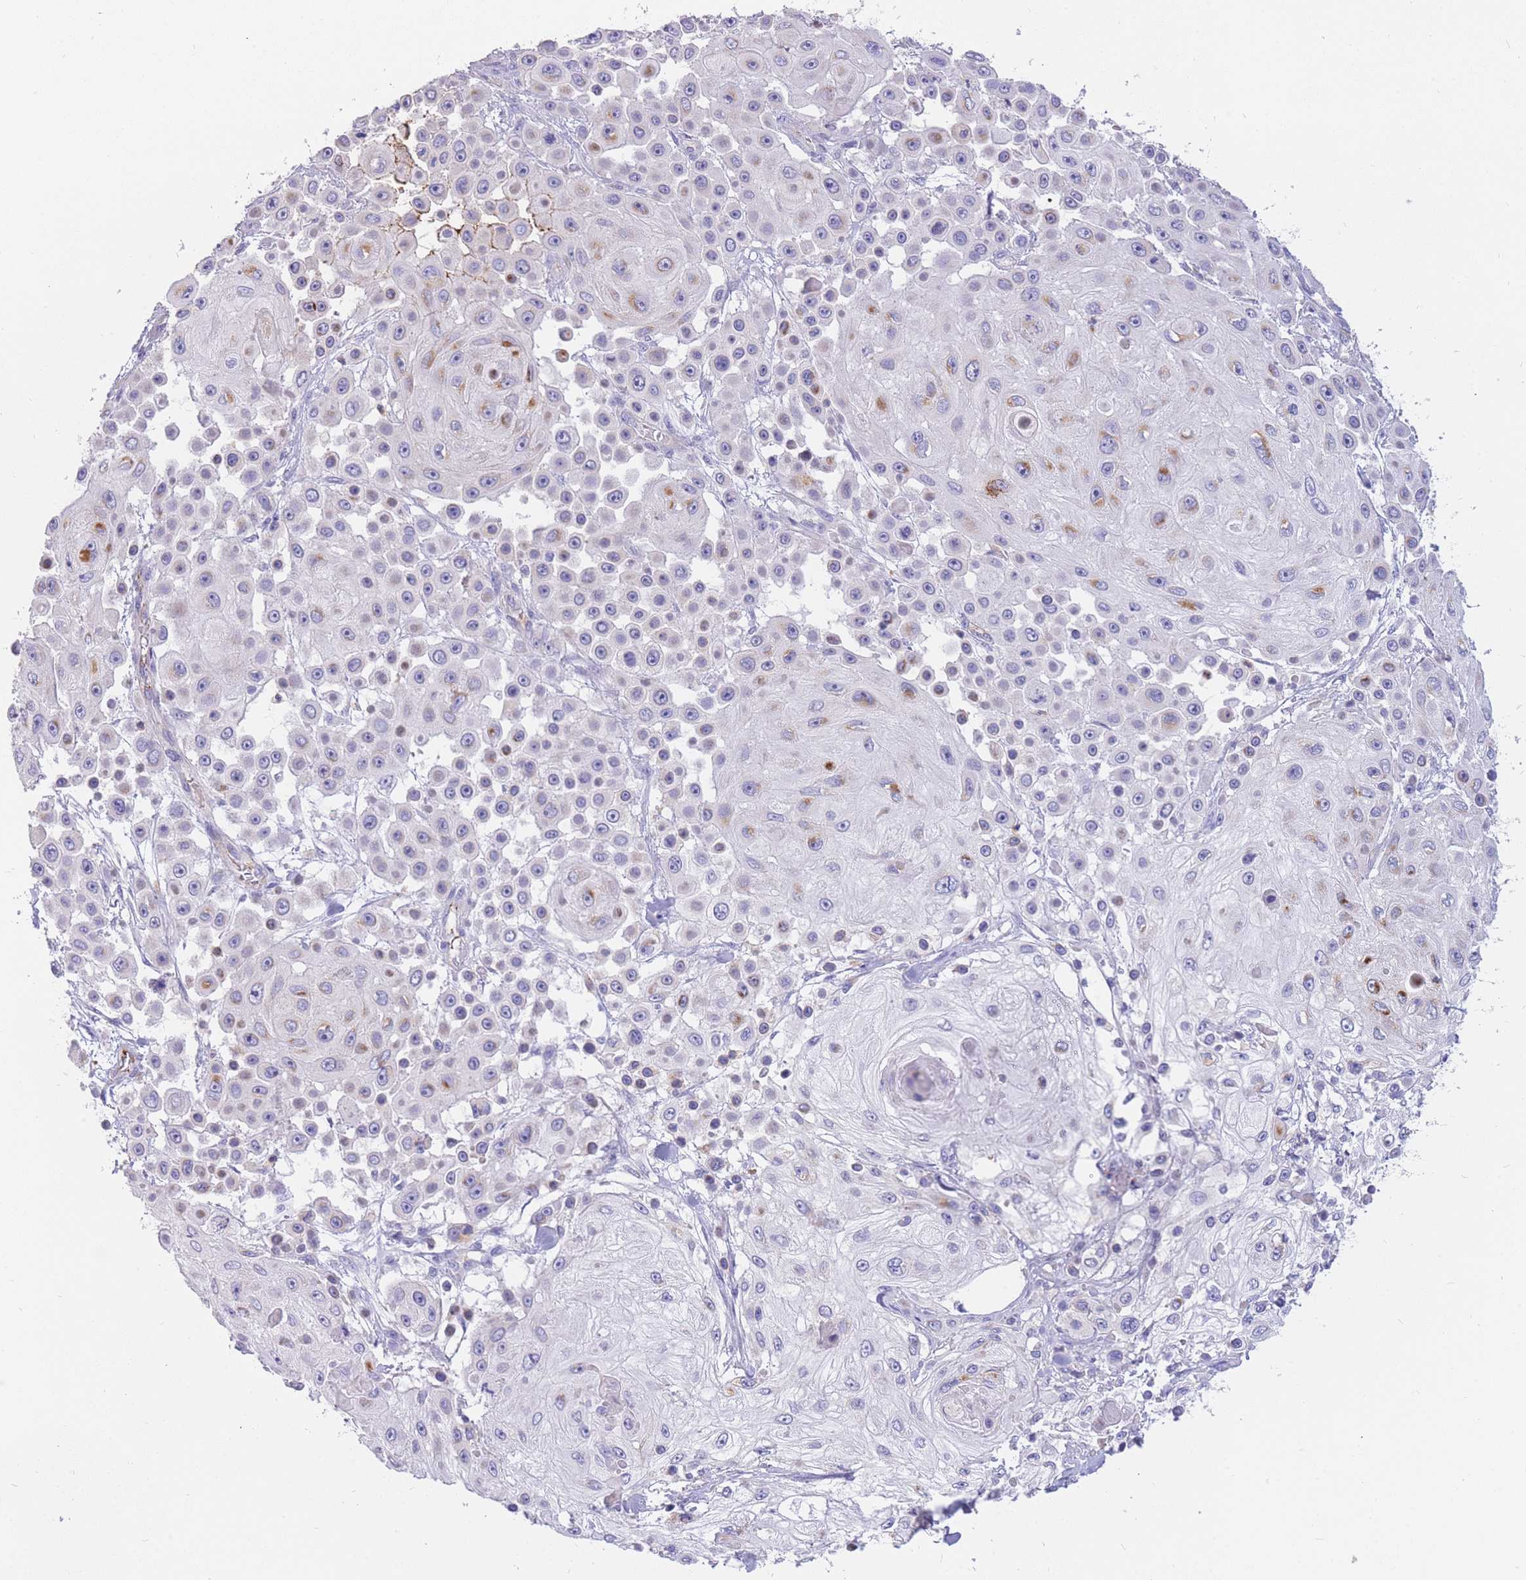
{"staining": {"intensity": "negative", "quantity": "none", "location": "none"}, "tissue": "skin cancer", "cell_type": "Tumor cells", "image_type": "cancer", "snomed": [{"axis": "morphology", "description": "Squamous cell carcinoma, NOS"}, {"axis": "topography", "description": "Skin"}], "caption": "Immunohistochemical staining of human skin cancer (squamous cell carcinoma) exhibits no significant staining in tumor cells.", "gene": "SULT1A1", "patient": {"sex": "male", "age": 67}}